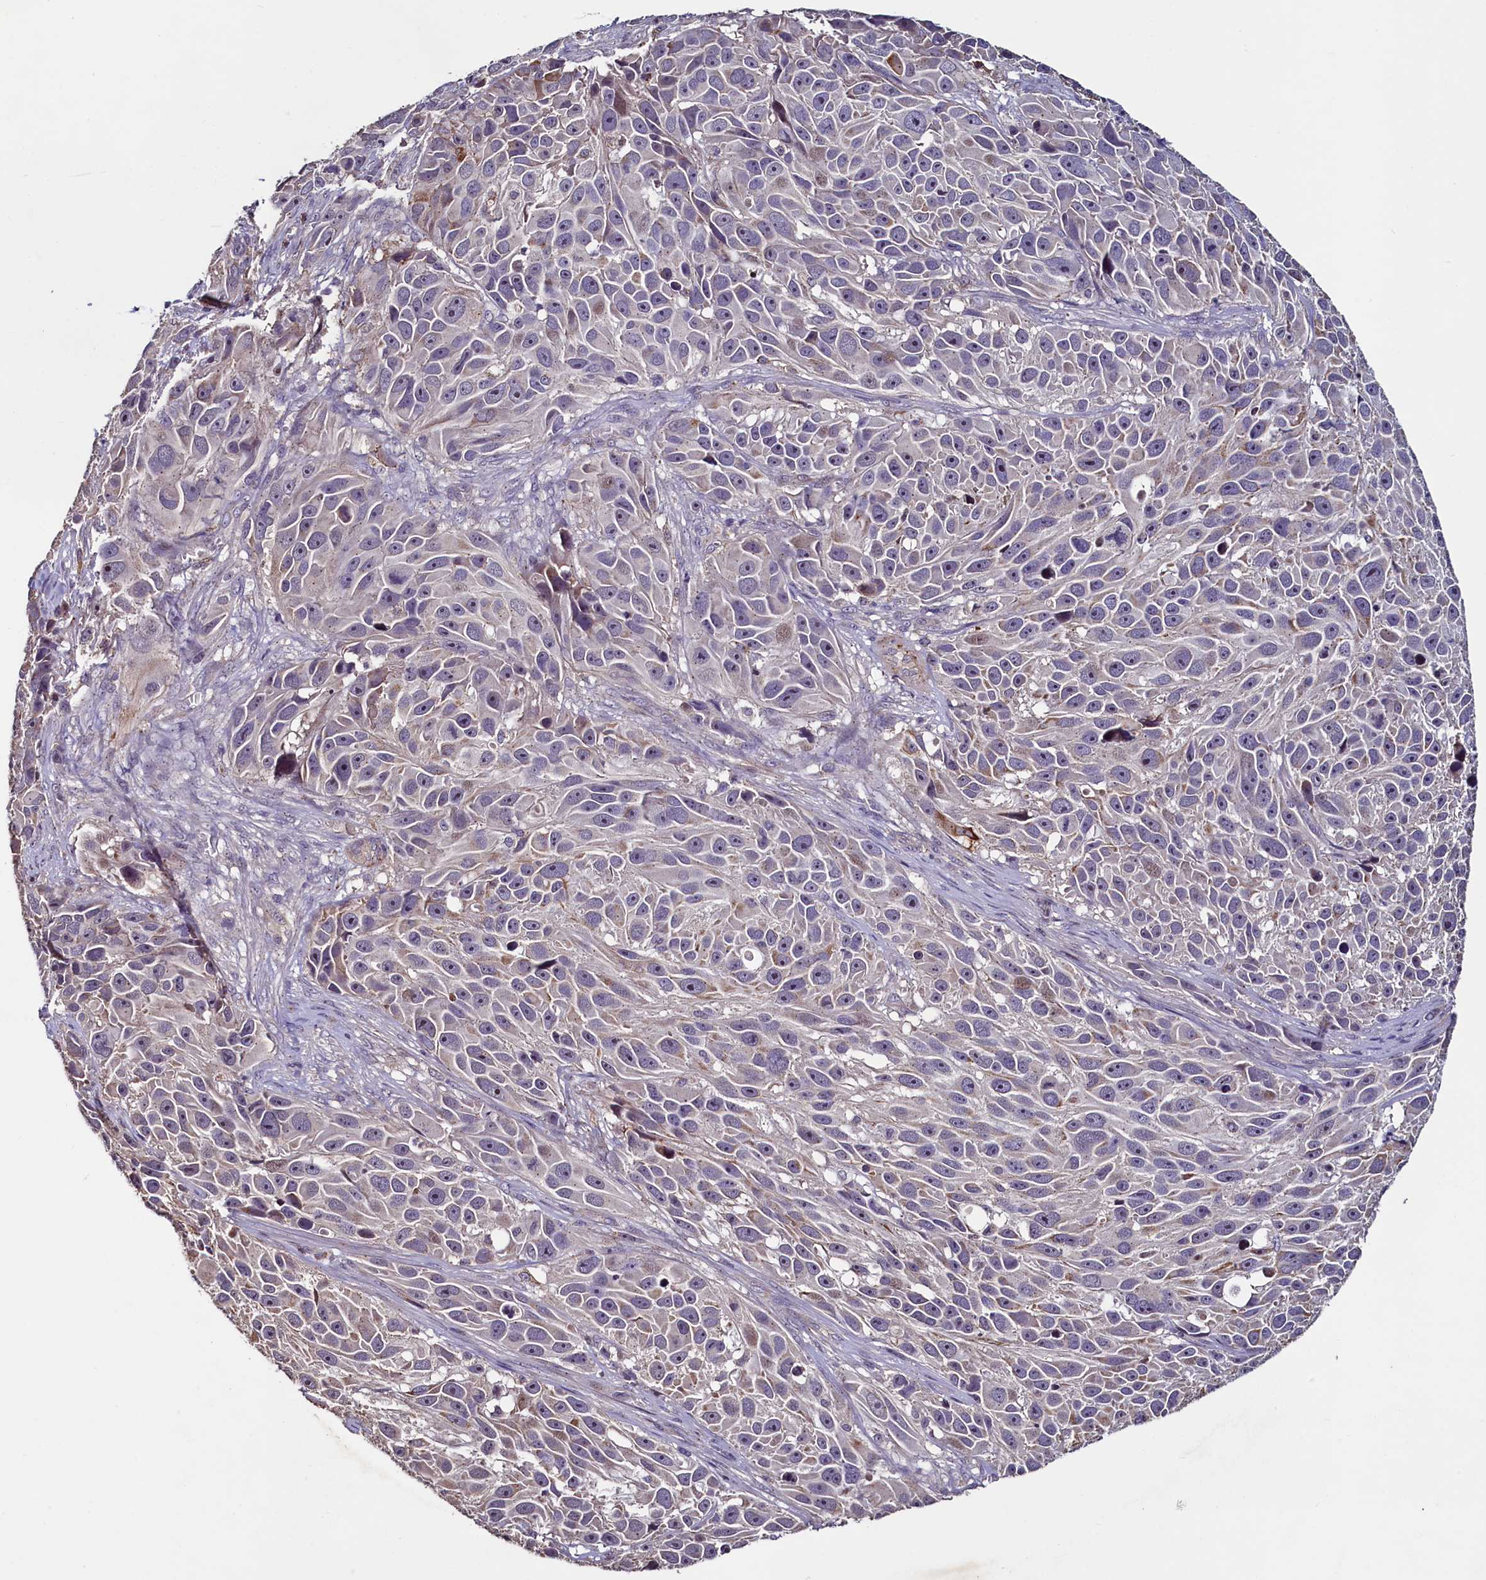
{"staining": {"intensity": "weak", "quantity": "<25%", "location": "cytoplasmic/membranous"}, "tissue": "melanoma", "cell_type": "Tumor cells", "image_type": "cancer", "snomed": [{"axis": "morphology", "description": "Malignant melanoma, NOS"}, {"axis": "topography", "description": "Skin"}], "caption": "This is a image of immunohistochemistry (IHC) staining of malignant melanoma, which shows no expression in tumor cells.", "gene": "PALM", "patient": {"sex": "male", "age": 84}}